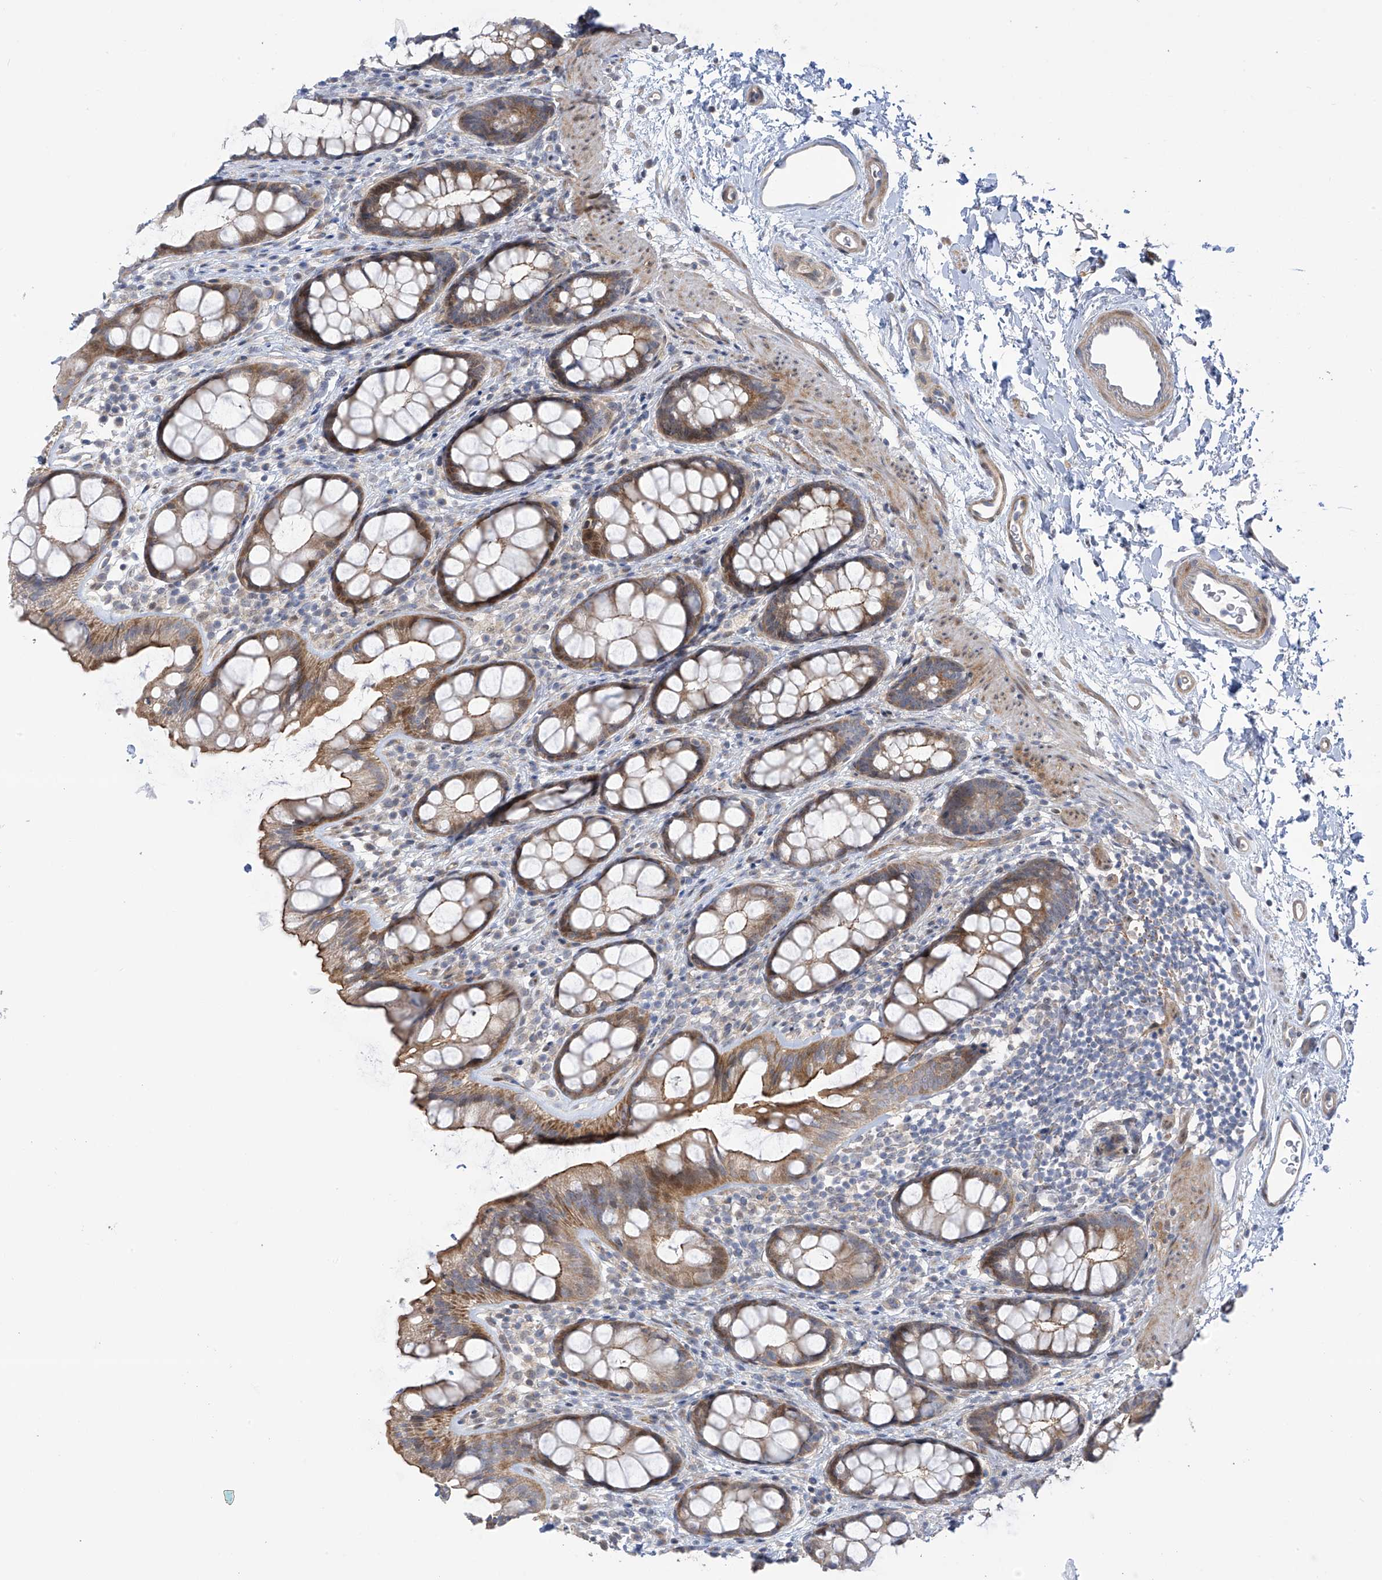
{"staining": {"intensity": "moderate", "quantity": ">75%", "location": "cytoplasmic/membranous"}, "tissue": "rectum", "cell_type": "Glandular cells", "image_type": "normal", "snomed": [{"axis": "morphology", "description": "Normal tissue, NOS"}, {"axis": "topography", "description": "Rectum"}], "caption": "Glandular cells demonstrate medium levels of moderate cytoplasmic/membranous positivity in about >75% of cells in unremarkable rectum.", "gene": "ZNF641", "patient": {"sex": "female", "age": 65}}